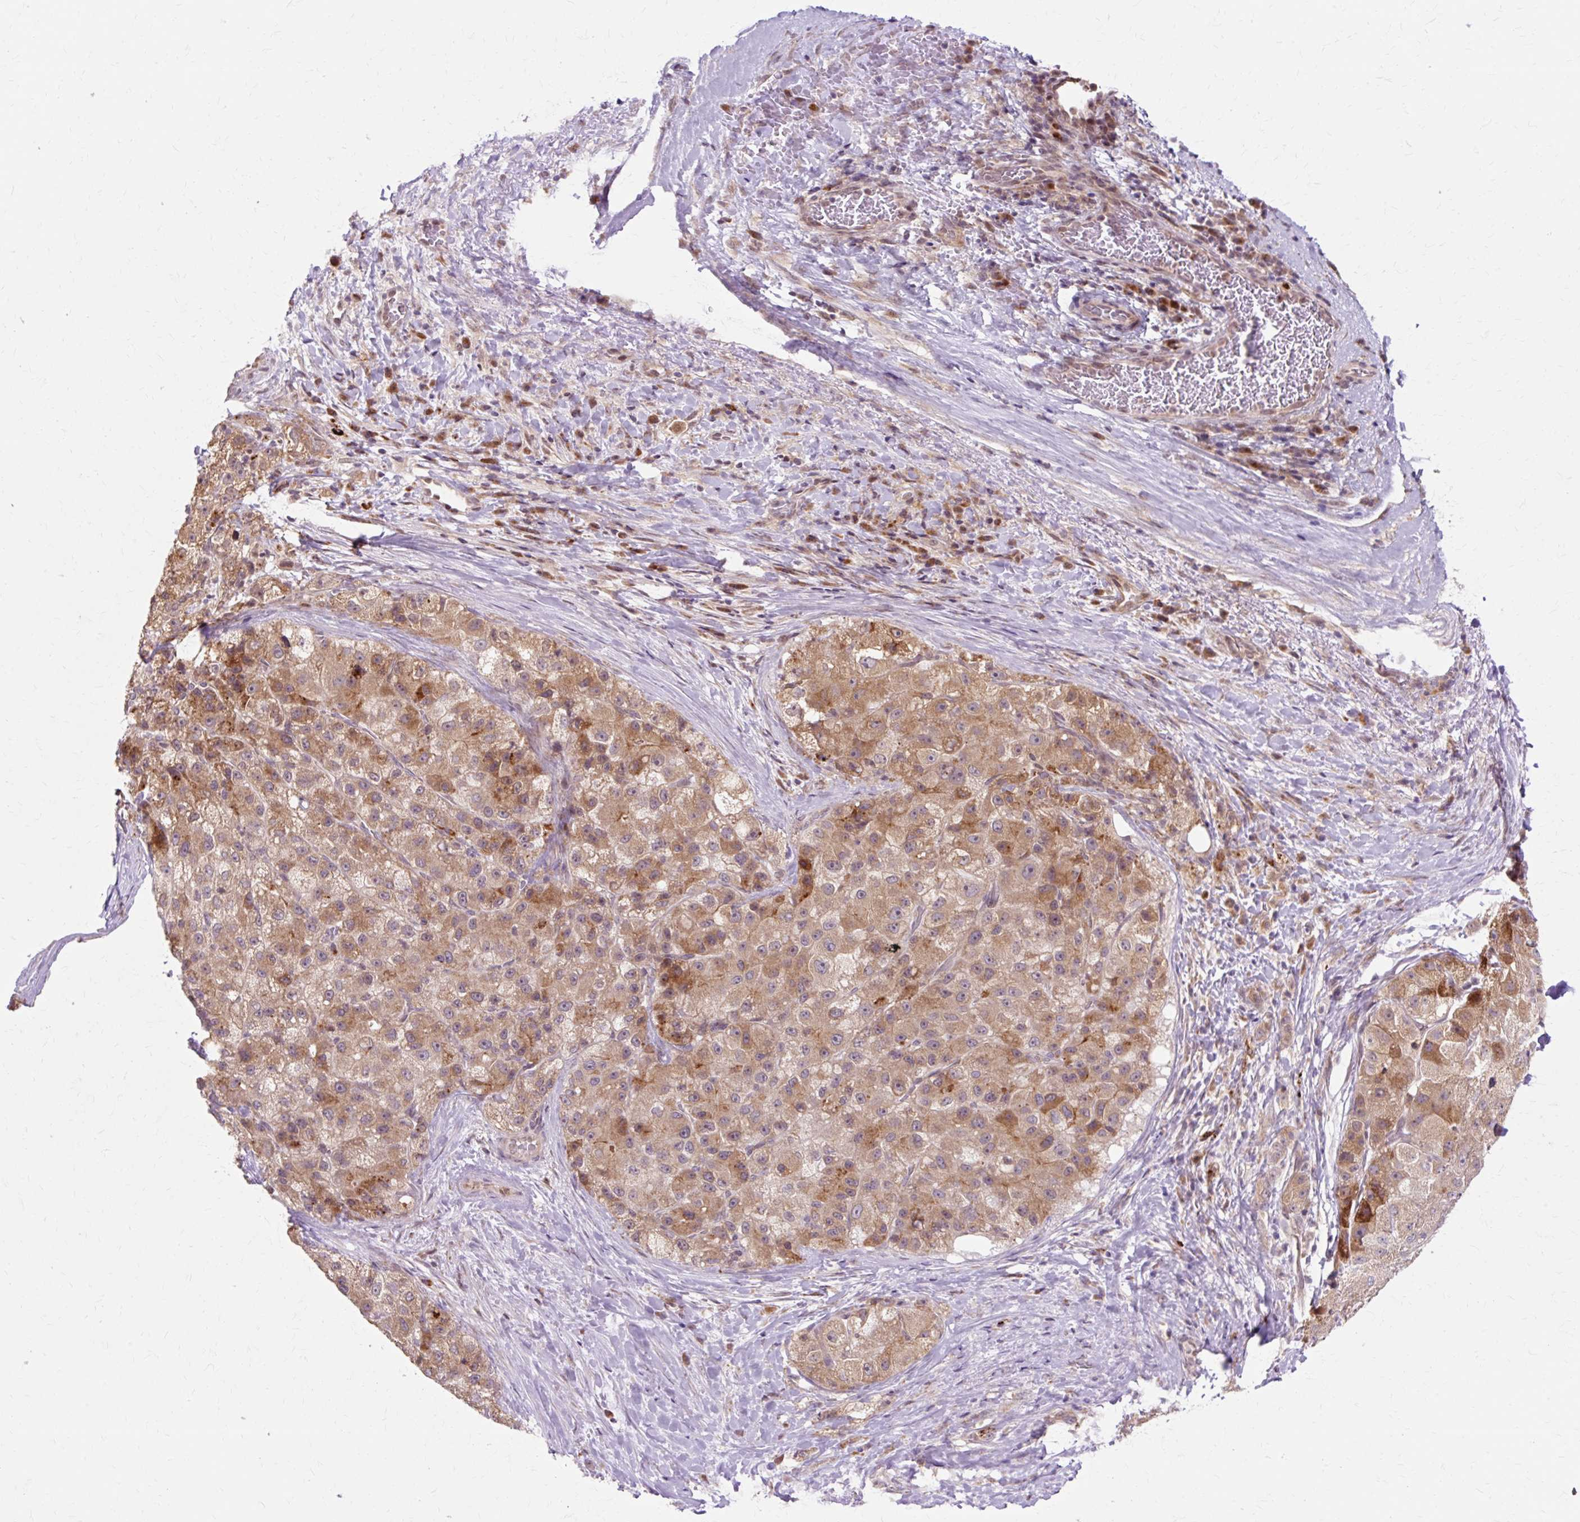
{"staining": {"intensity": "moderate", "quantity": ">75%", "location": "cytoplasmic/membranous"}, "tissue": "liver cancer", "cell_type": "Tumor cells", "image_type": "cancer", "snomed": [{"axis": "morphology", "description": "Carcinoma, Hepatocellular, NOS"}, {"axis": "topography", "description": "Liver"}], "caption": "IHC (DAB (3,3'-diaminobenzidine)) staining of human liver cancer demonstrates moderate cytoplasmic/membranous protein expression in approximately >75% of tumor cells.", "gene": "GEMIN2", "patient": {"sex": "male", "age": 80}}